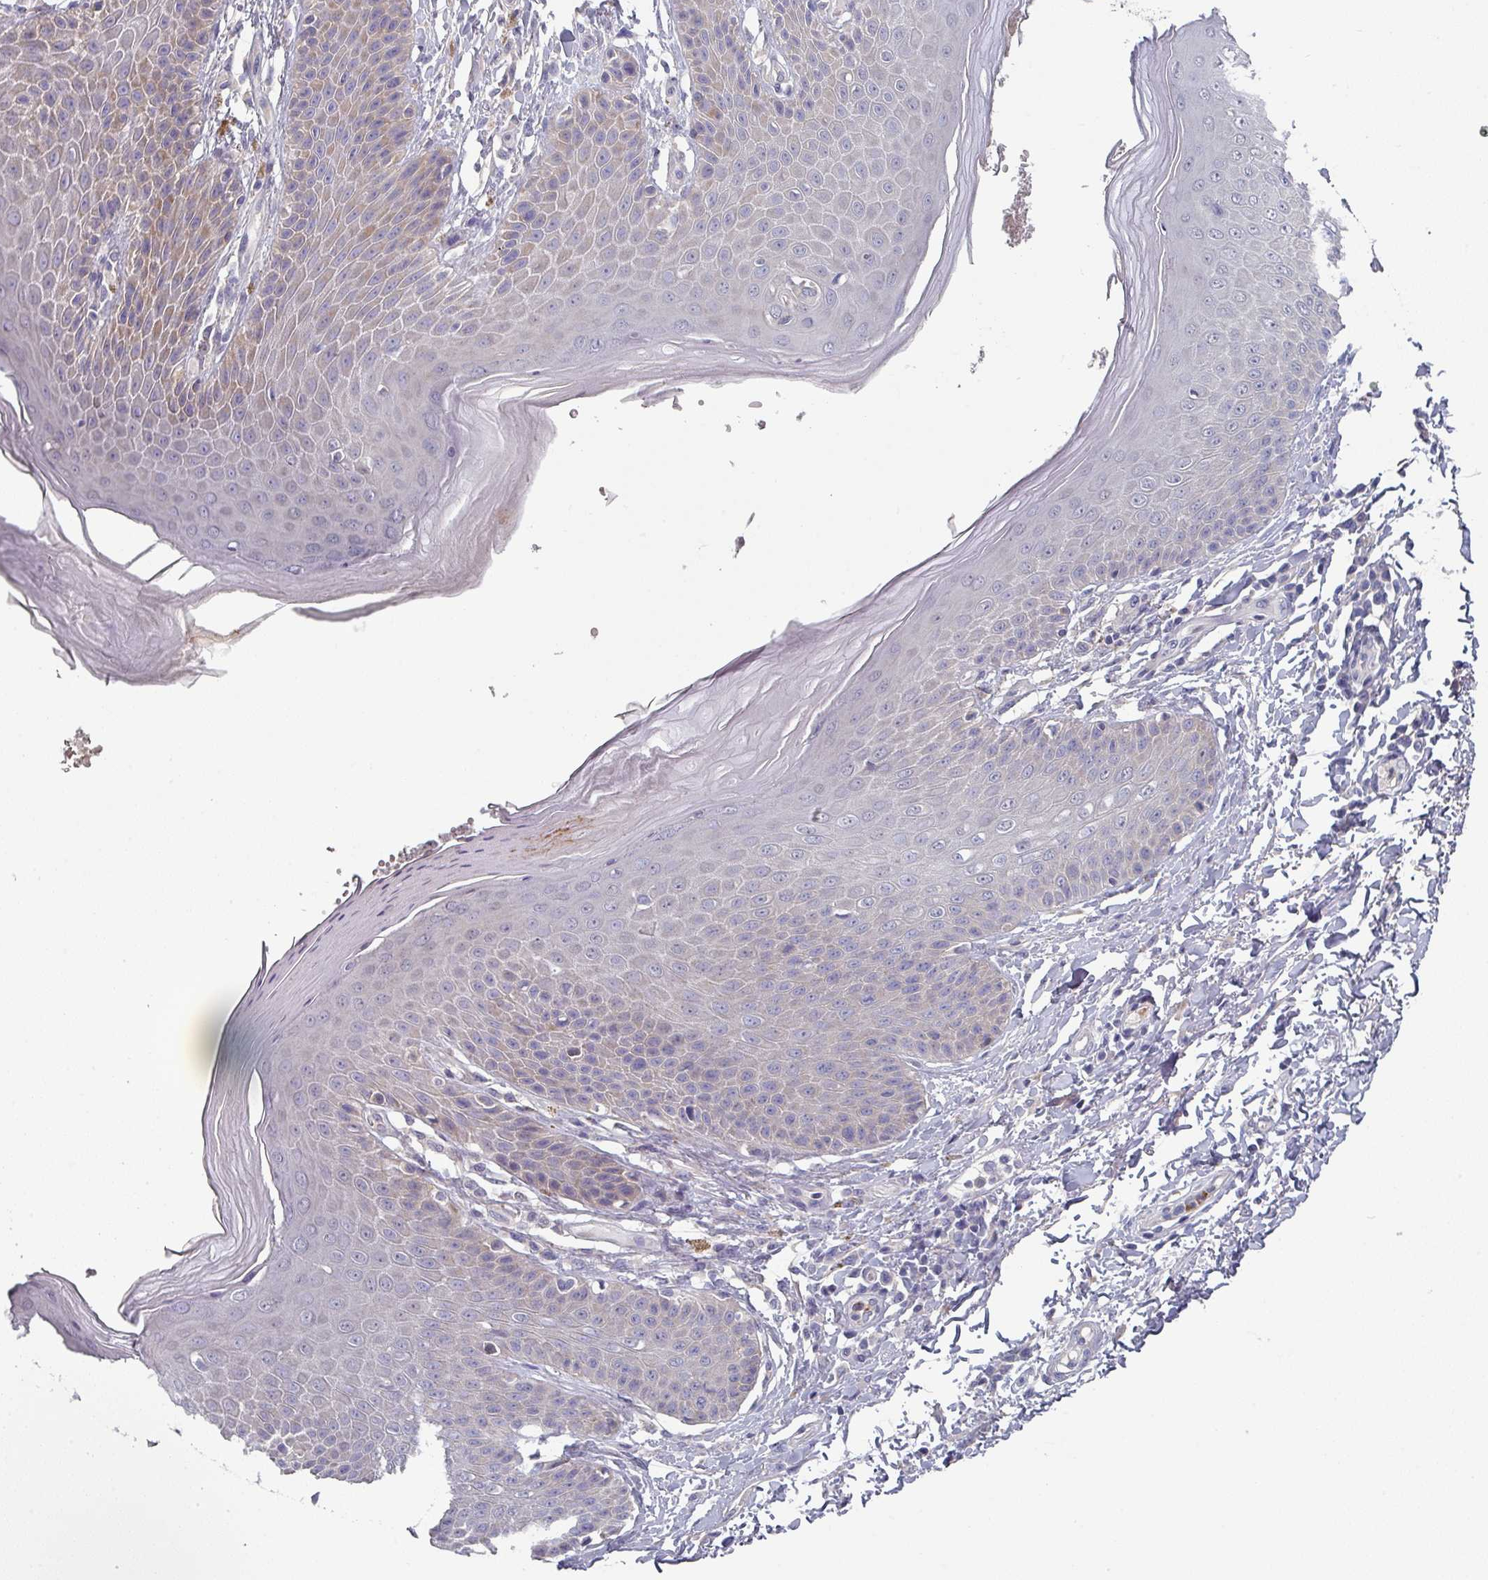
{"staining": {"intensity": "weak", "quantity": "25%-75%", "location": "cytoplasmic/membranous"}, "tissue": "skin", "cell_type": "Epidermal cells", "image_type": "normal", "snomed": [{"axis": "morphology", "description": "Normal tissue, NOS"}, {"axis": "topography", "description": "Peripheral nerve tissue"}], "caption": "About 25%-75% of epidermal cells in unremarkable skin display weak cytoplasmic/membranous protein expression as visualized by brown immunohistochemical staining.", "gene": "PRAMEF7", "patient": {"sex": "male", "age": 51}}